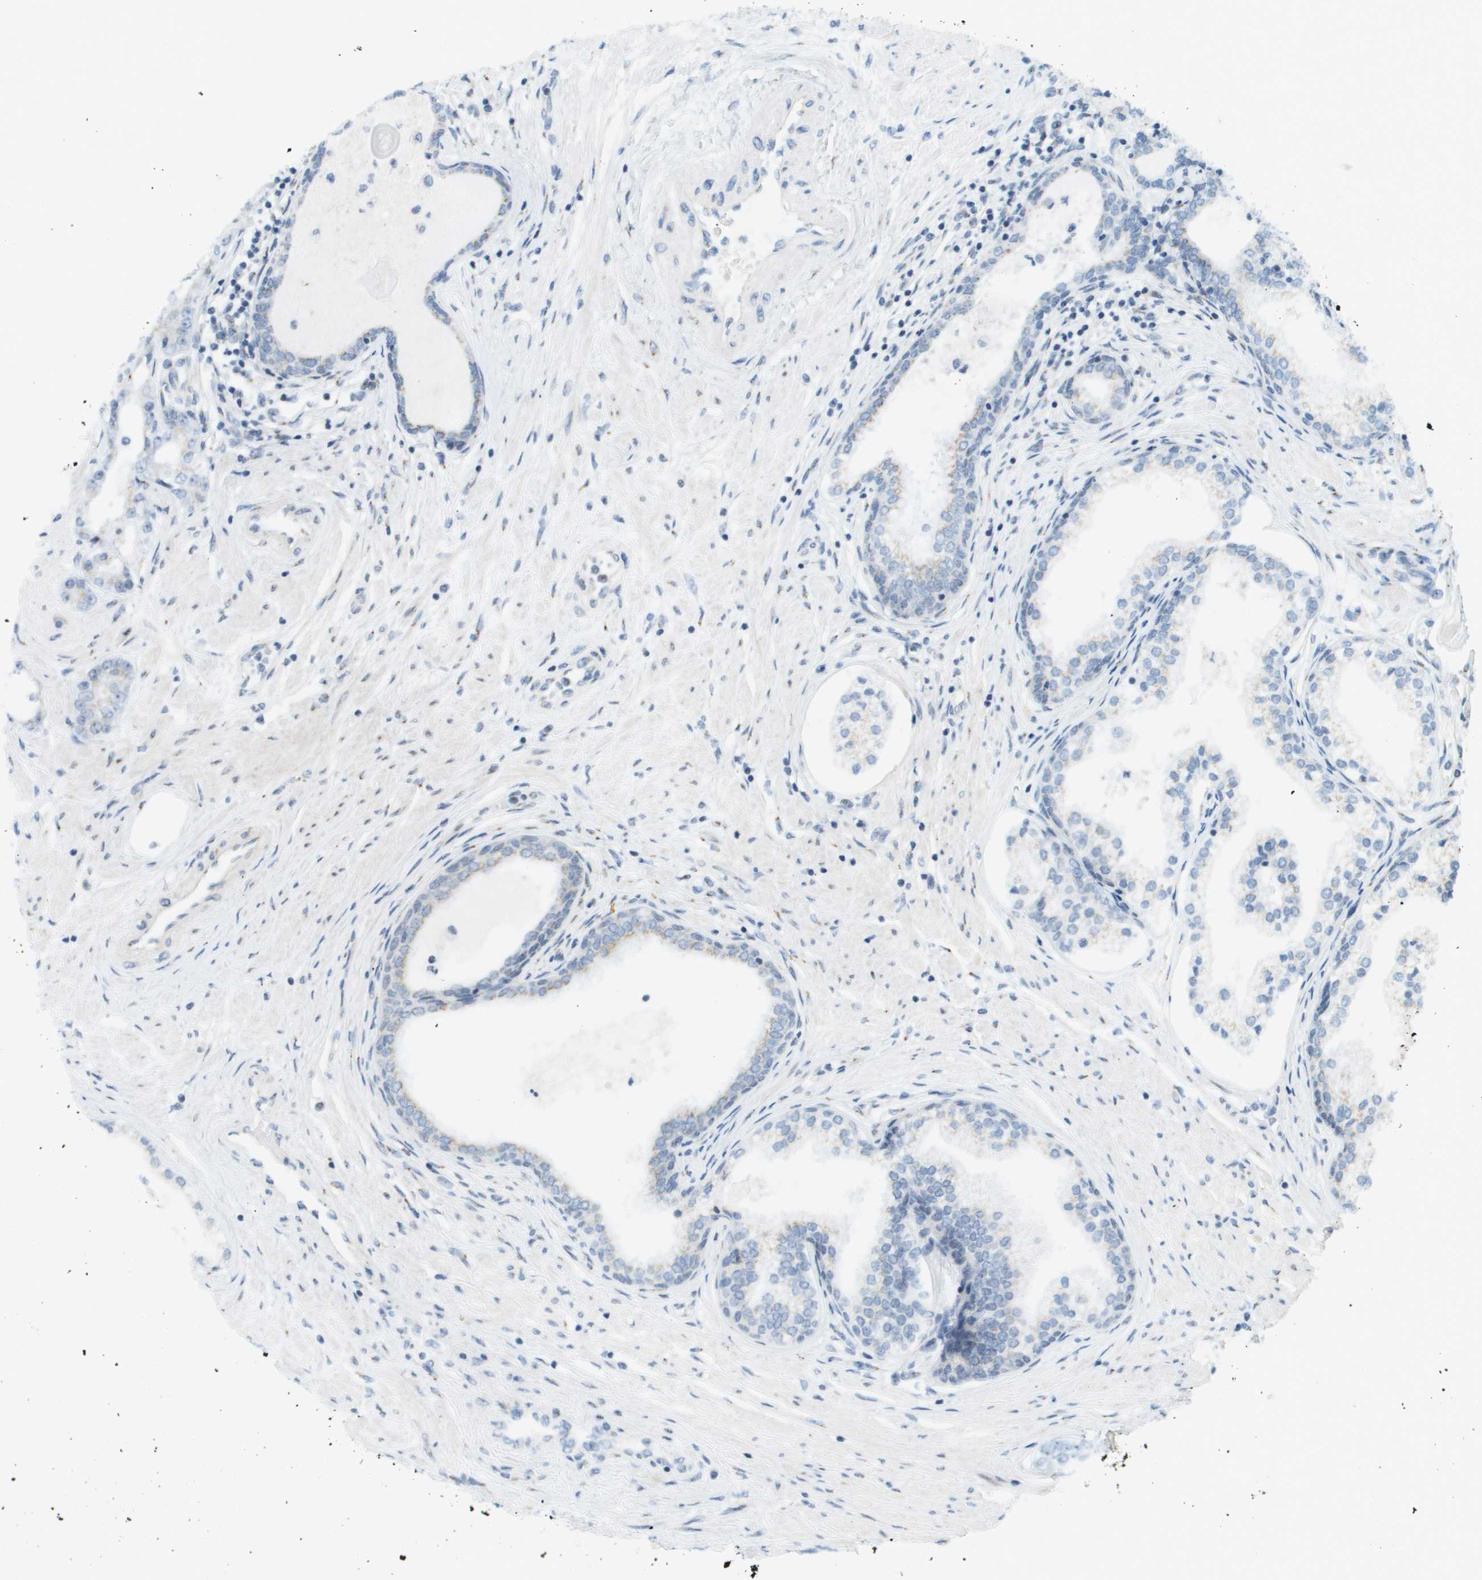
{"staining": {"intensity": "weak", "quantity": "<25%", "location": "cytoplasmic/membranous"}, "tissue": "prostate cancer", "cell_type": "Tumor cells", "image_type": "cancer", "snomed": [{"axis": "morphology", "description": "Adenocarcinoma, Low grade"}, {"axis": "topography", "description": "Prostate"}], "caption": "IHC of human low-grade adenocarcinoma (prostate) reveals no expression in tumor cells.", "gene": "EVC", "patient": {"sex": "male", "age": 63}}